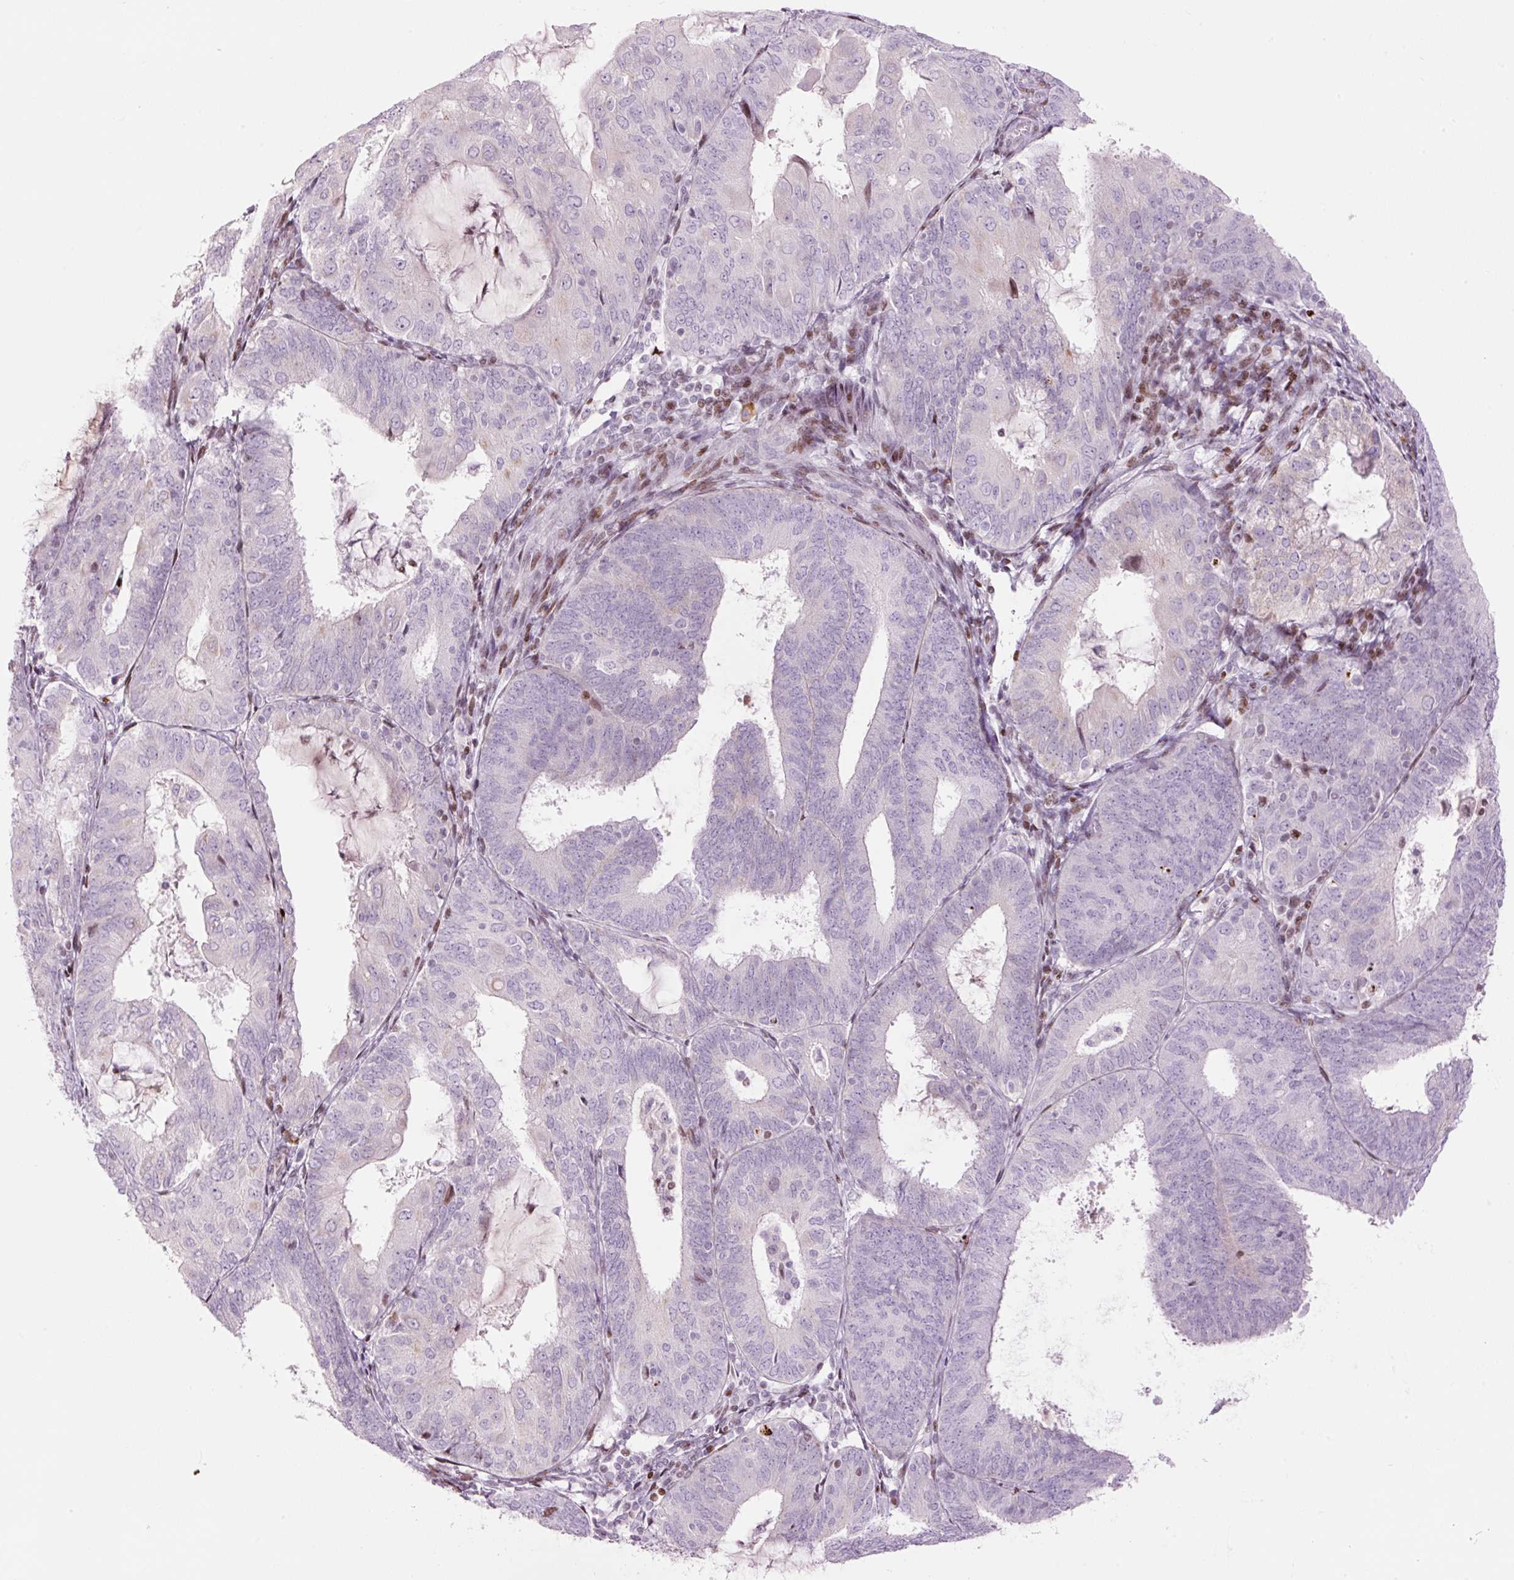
{"staining": {"intensity": "moderate", "quantity": "<25%", "location": "cytoplasmic/membranous"}, "tissue": "endometrial cancer", "cell_type": "Tumor cells", "image_type": "cancer", "snomed": [{"axis": "morphology", "description": "Adenocarcinoma, NOS"}, {"axis": "topography", "description": "Endometrium"}], "caption": "High-power microscopy captured an immunohistochemistry (IHC) histopathology image of endometrial cancer (adenocarcinoma), revealing moderate cytoplasmic/membranous positivity in approximately <25% of tumor cells. Ihc stains the protein in brown and the nuclei are stained blue.", "gene": "TMEM177", "patient": {"sex": "female", "age": 81}}